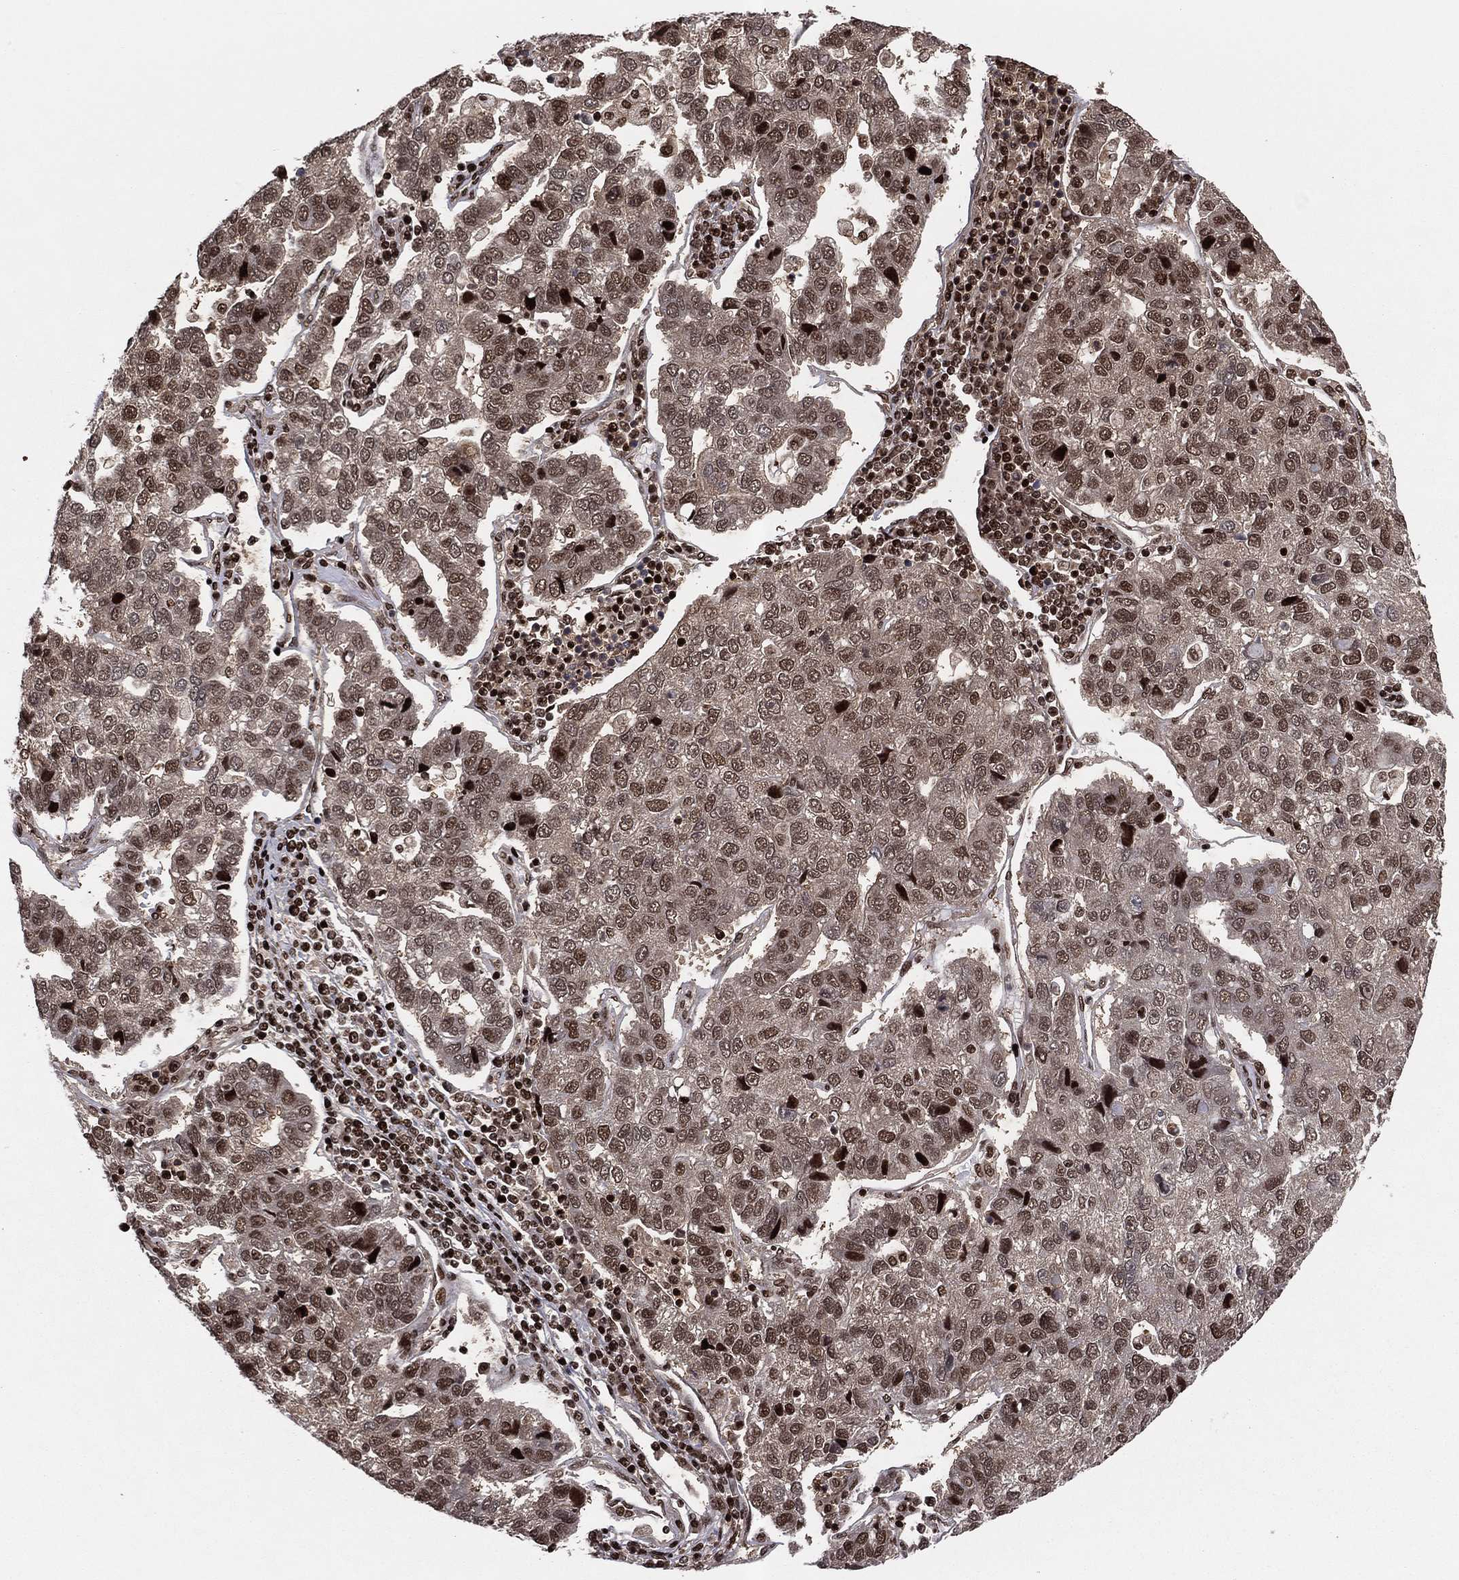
{"staining": {"intensity": "moderate", "quantity": "25%-75%", "location": "nuclear"}, "tissue": "pancreatic cancer", "cell_type": "Tumor cells", "image_type": "cancer", "snomed": [{"axis": "morphology", "description": "Adenocarcinoma, NOS"}, {"axis": "topography", "description": "Pancreas"}], "caption": "The immunohistochemical stain highlights moderate nuclear expression in tumor cells of pancreatic cancer tissue. (DAB (3,3'-diaminobenzidine) = brown stain, brightfield microscopy at high magnification).", "gene": "PSMA1", "patient": {"sex": "female", "age": 61}}